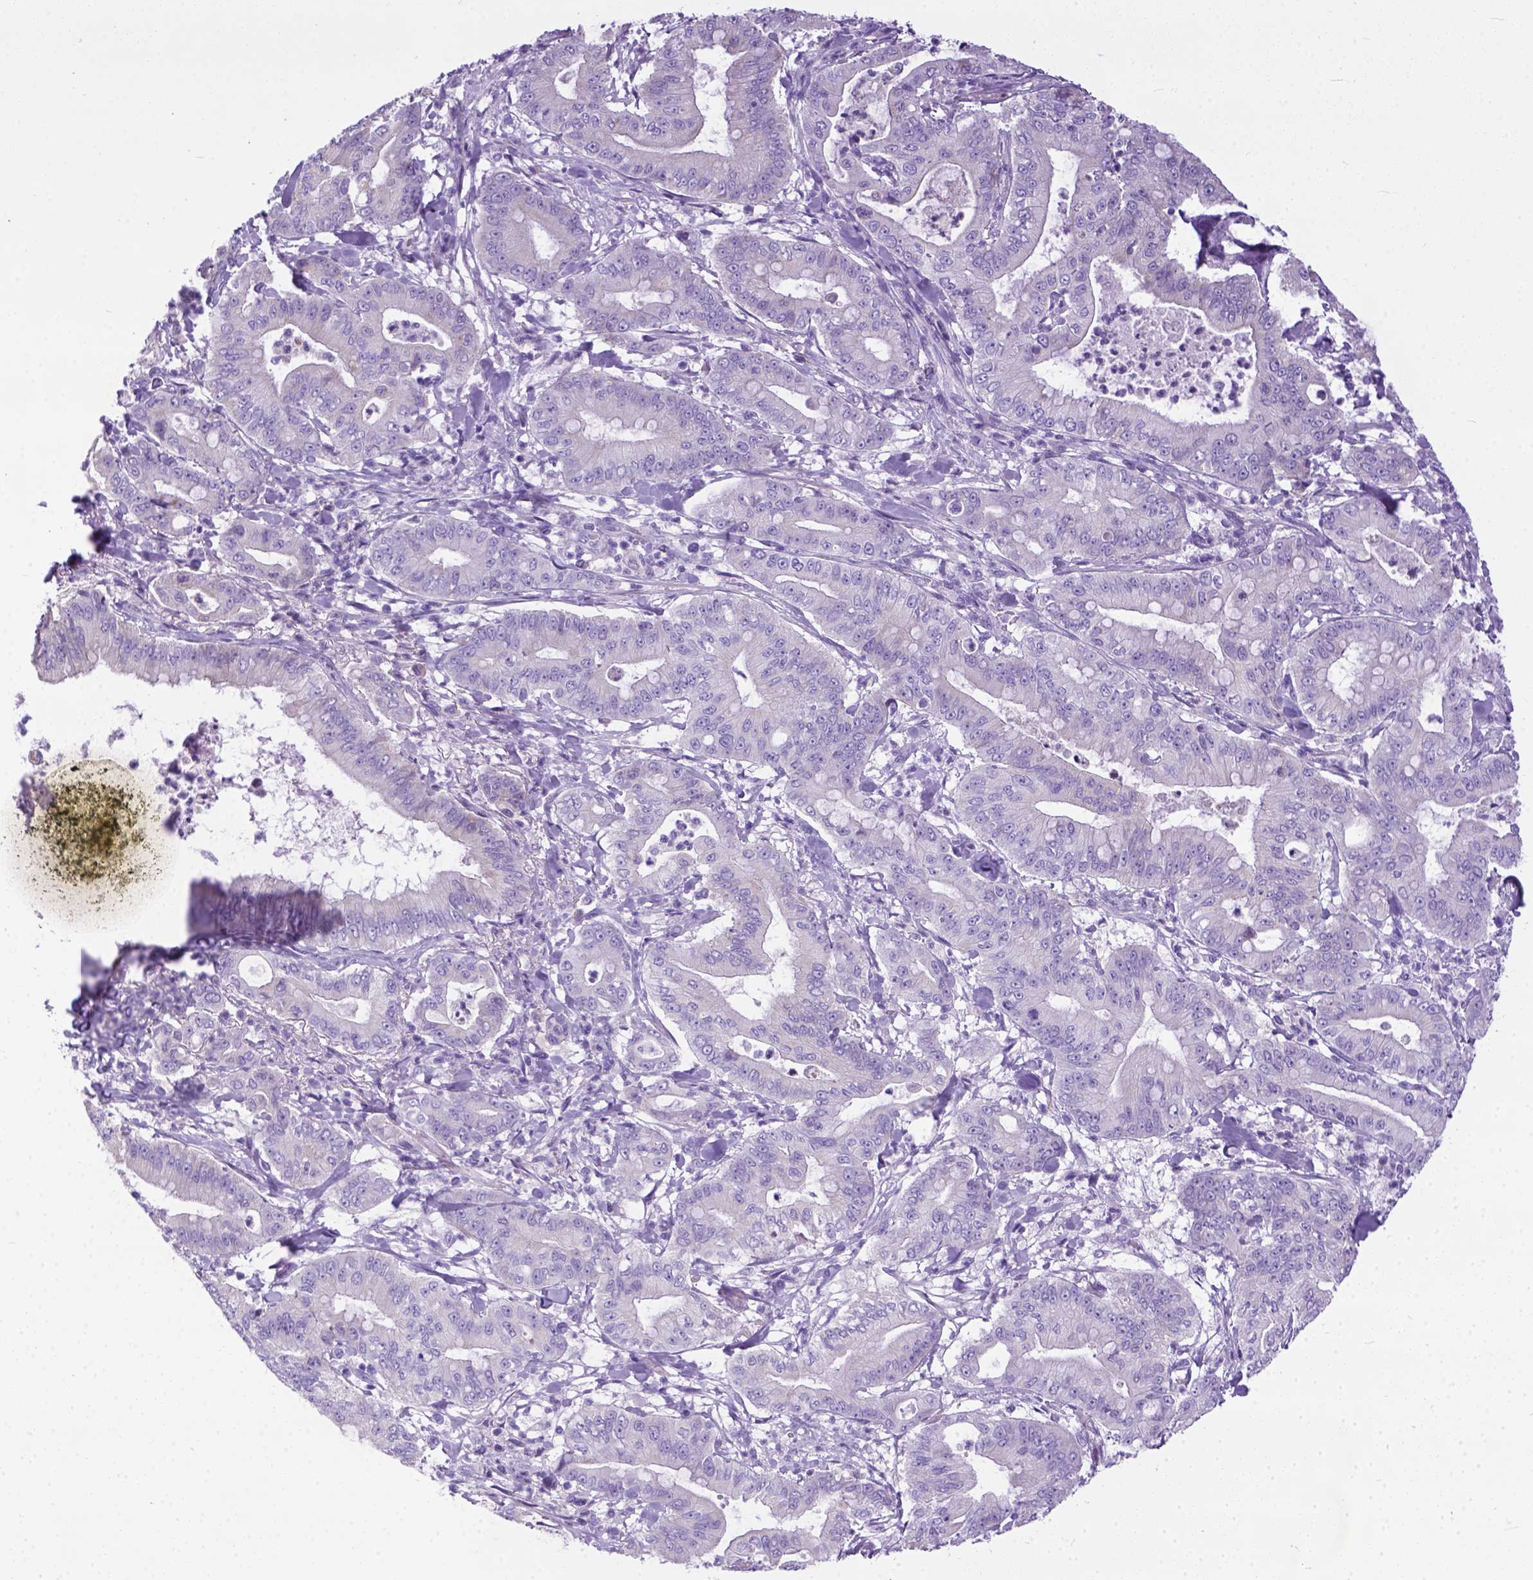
{"staining": {"intensity": "negative", "quantity": "none", "location": "none"}, "tissue": "pancreatic cancer", "cell_type": "Tumor cells", "image_type": "cancer", "snomed": [{"axis": "morphology", "description": "Adenocarcinoma, NOS"}, {"axis": "topography", "description": "Pancreas"}], "caption": "Image shows no significant protein positivity in tumor cells of pancreatic cancer (adenocarcinoma).", "gene": "PLK5", "patient": {"sex": "male", "age": 71}}